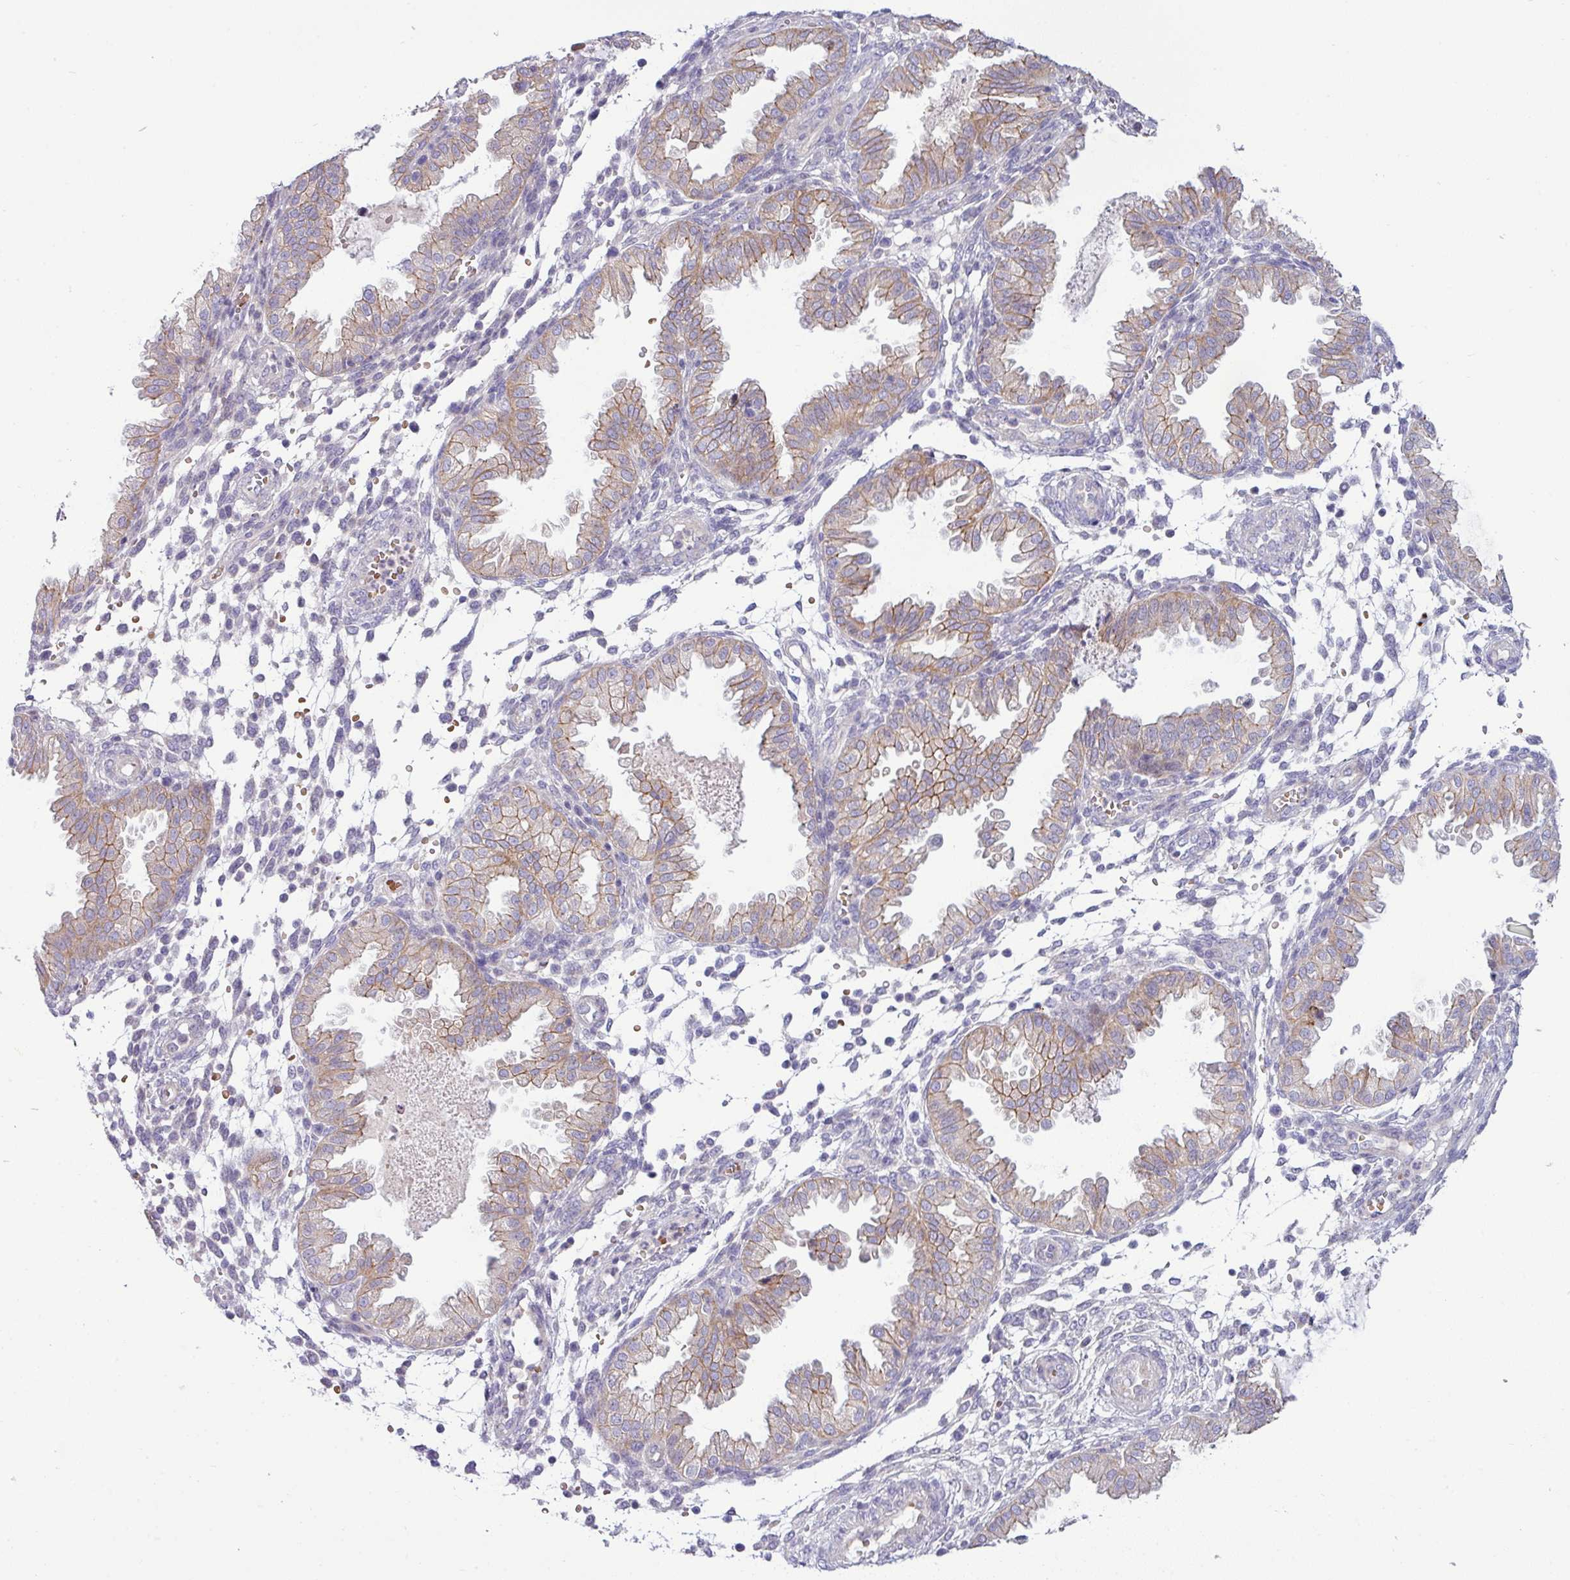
{"staining": {"intensity": "negative", "quantity": "none", "location": "none"}, "tissue": "endometrium", "cell_type": "Cells in endometrial stroma", "image_type": "normal", "snomed": [{"axis": "morphology", "description": "Normal tissue, NOS"}, {"axis": "topography", "description": "Endometrium"}], "caption": "DAB (3,3'-diaminobenzidine) immunohistochemical staining of normal human endometrium exhibits no significant staining in cells in endometrial stroma.", "gene": "ACAP3", "patient": {"sex": "female", "age": 33}}